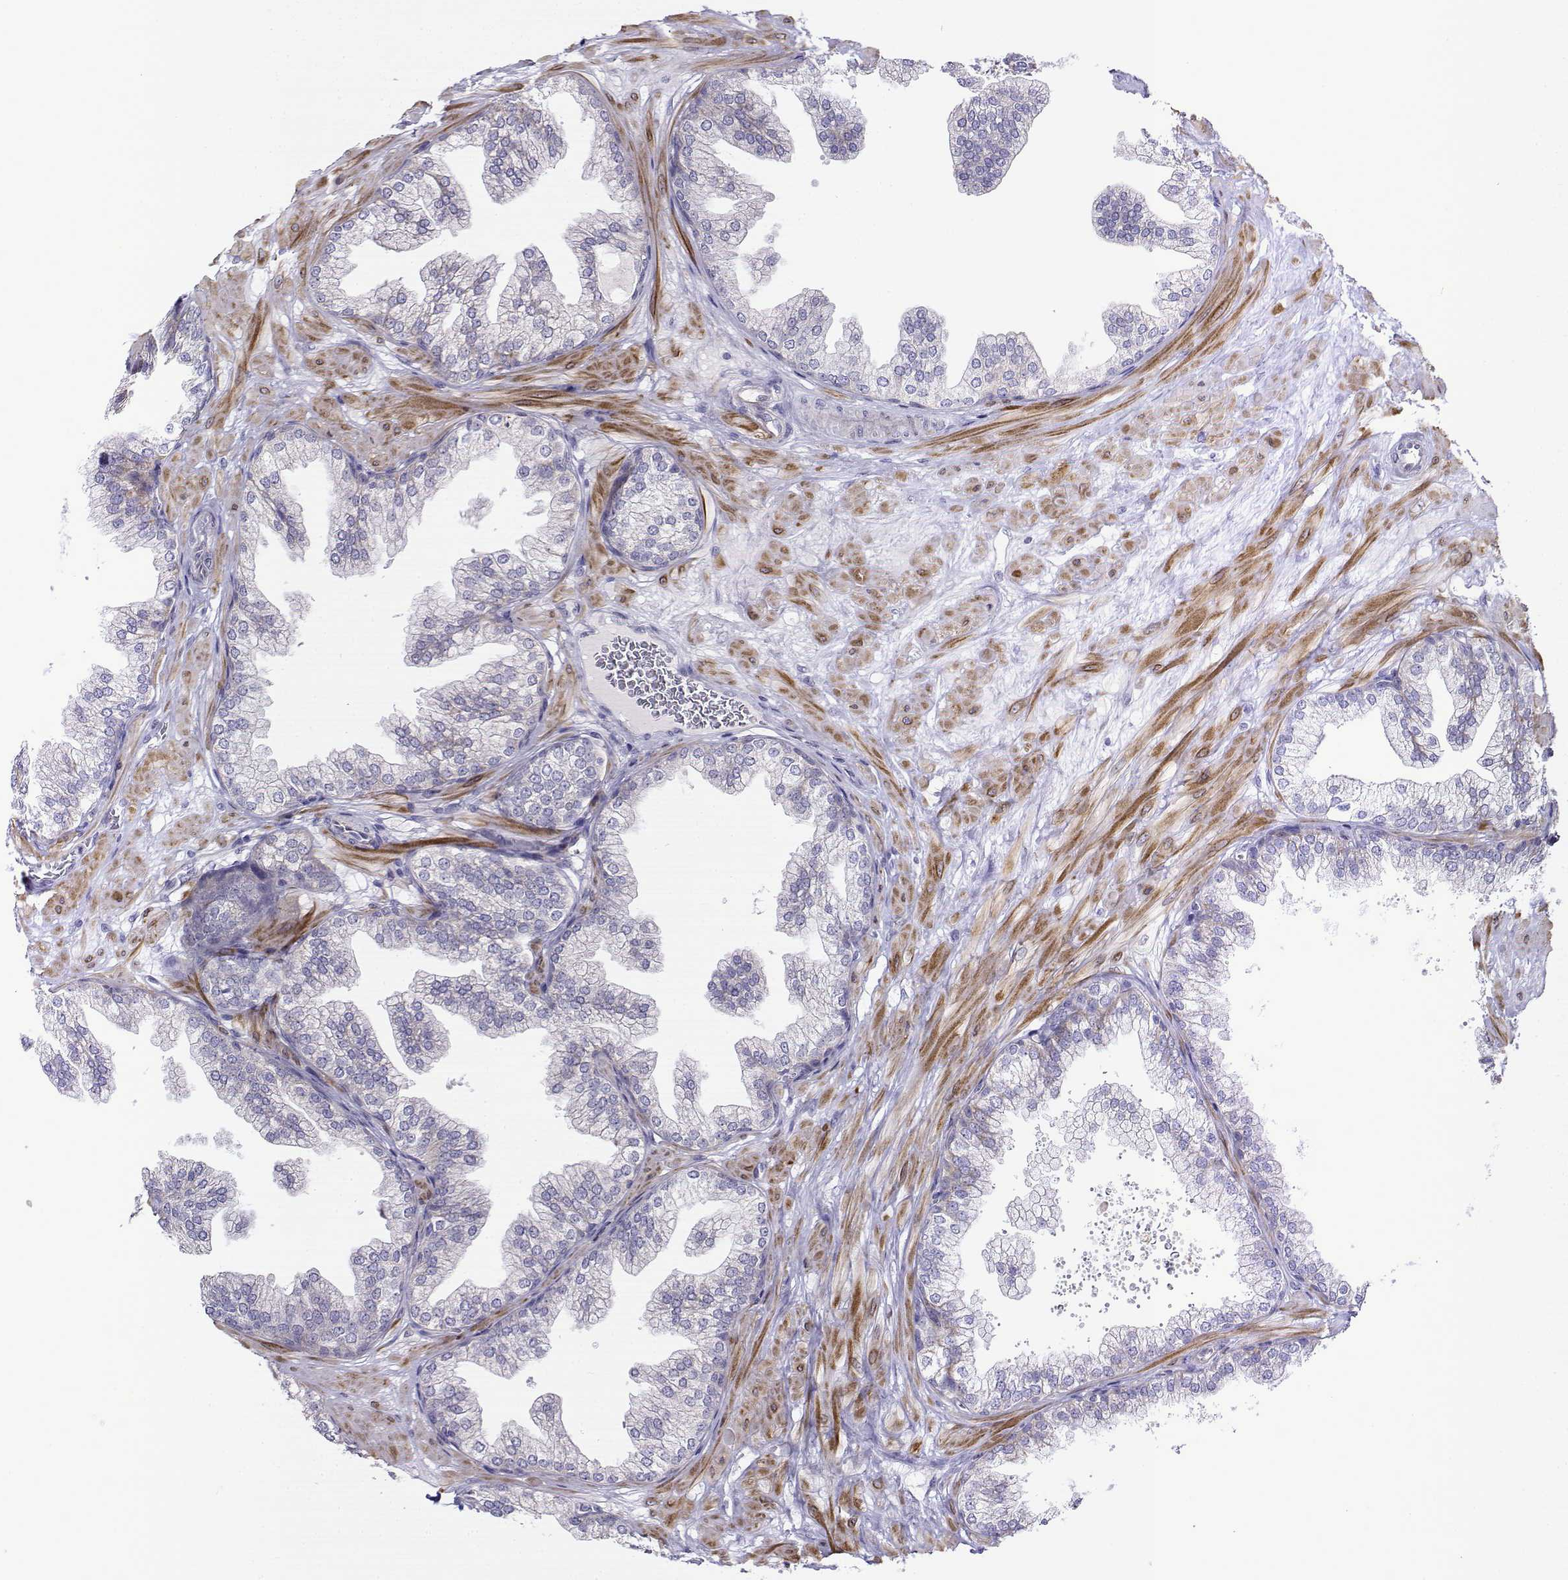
{"staining": {"intensity": "negative", "quantity": "none", "location": "none"}, "tissue": "prostate", "cell_type": "Glandular cells", "image_type": "normal", "snomed": [{"axis": "morphology", "description": "Normal tissue, NOS"}, {"axis": "topography", "description": "Prostate"}], "caption": "The histopathology image shows no staining of glandular cells in normal prostate.", "gene": "NOS1AP", "patient": {"sex": "male", "age": 37}}